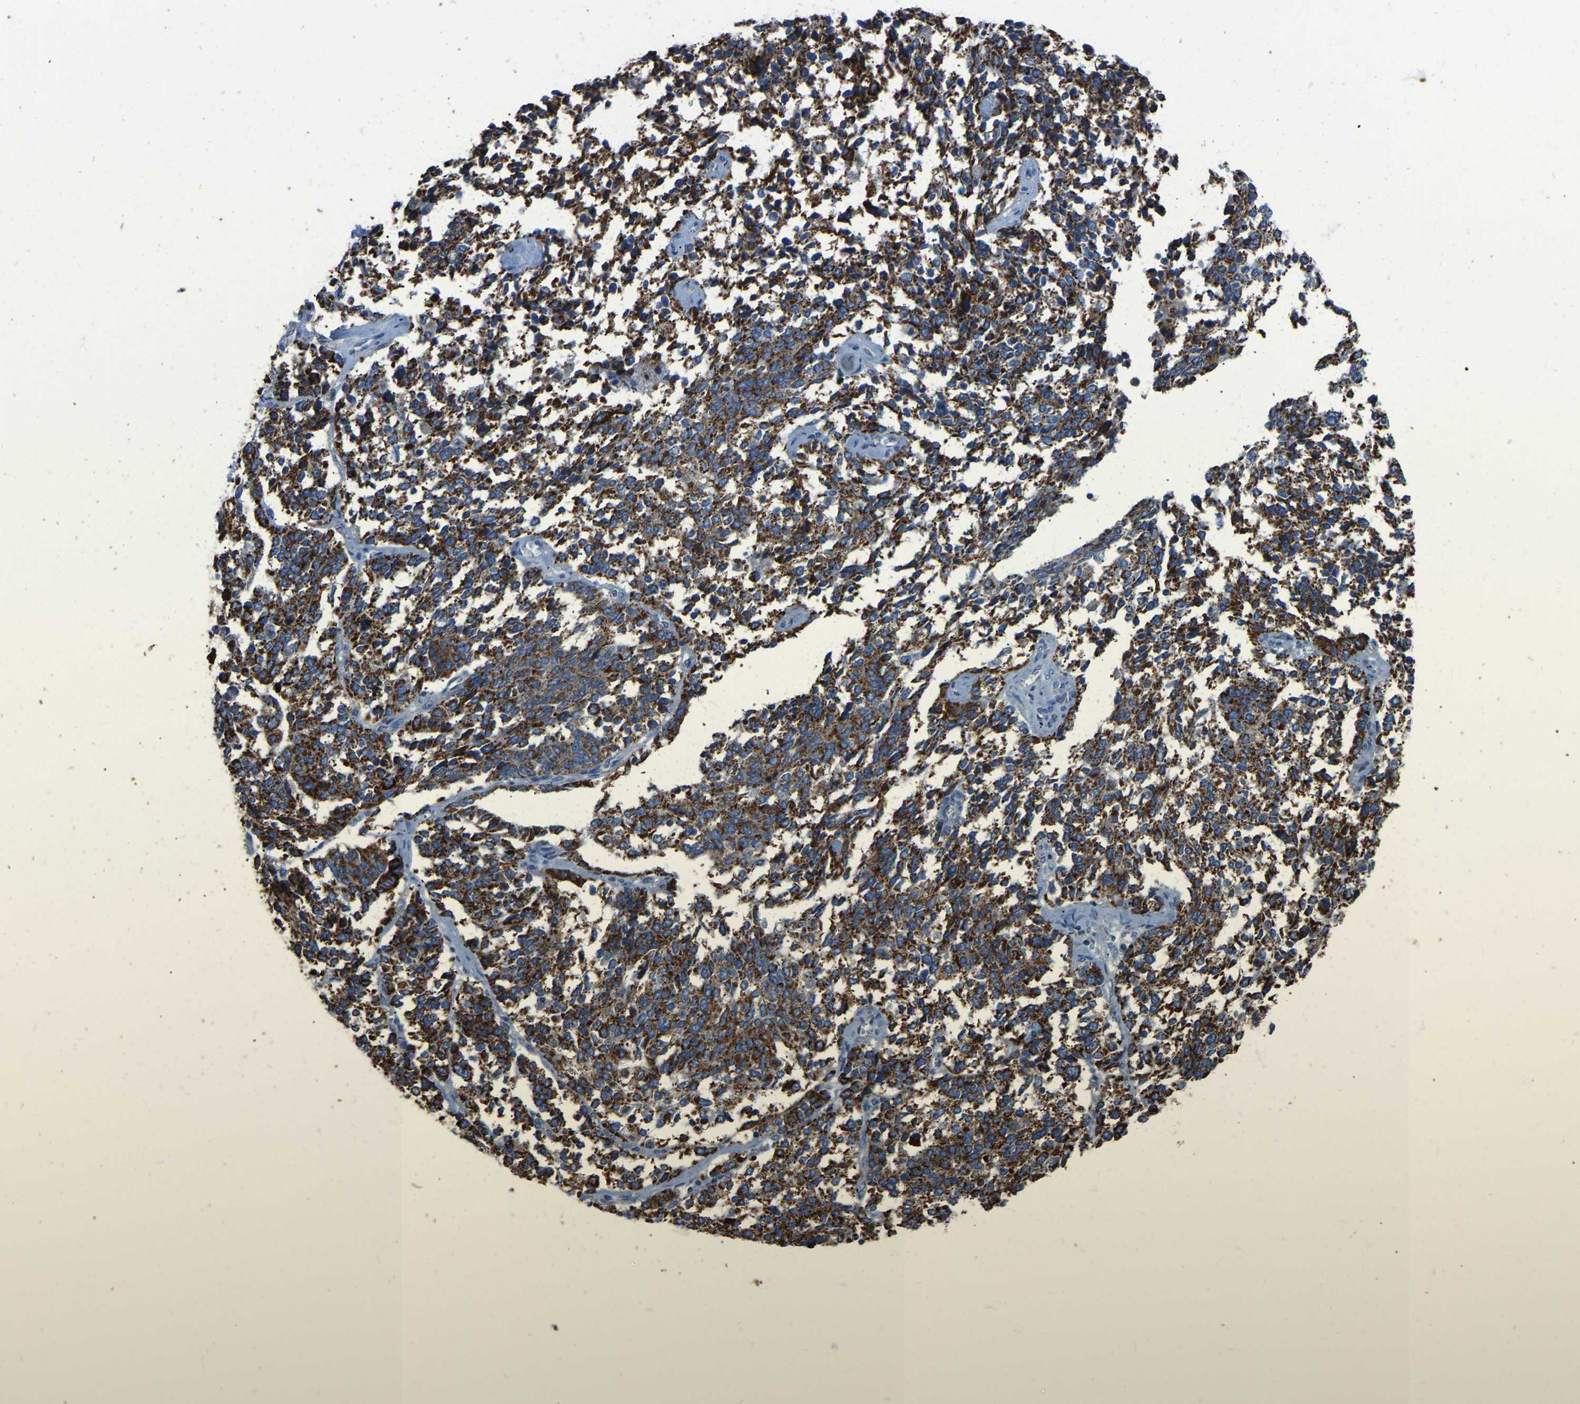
{"staining": {"intensity": "strong", "quantity": ">75%", "location": "cytoplasmic/membranous"}, "tissue": "ovarian cancer", "cell_type": "Tumor cells", "image_type": "cancer", "snomed": [{"axis": "morphology", "description": "Cystadenocarcinoma, serous, NOS"}, {"axis": "topography", "description": "Ovary"}], "caption": "High-magnification brightfield microscopy of ovarian cancer (serous cystadenocarcinoma) stained with DAB (brown) and counterstained with hematoxylin (blue). tumor cells exhibit strong cytoplasmic/membranous staining is seen in approximately>75% of cells.", "gene": "ZNF200", "patient": {"sex": "female", "age": 44}}